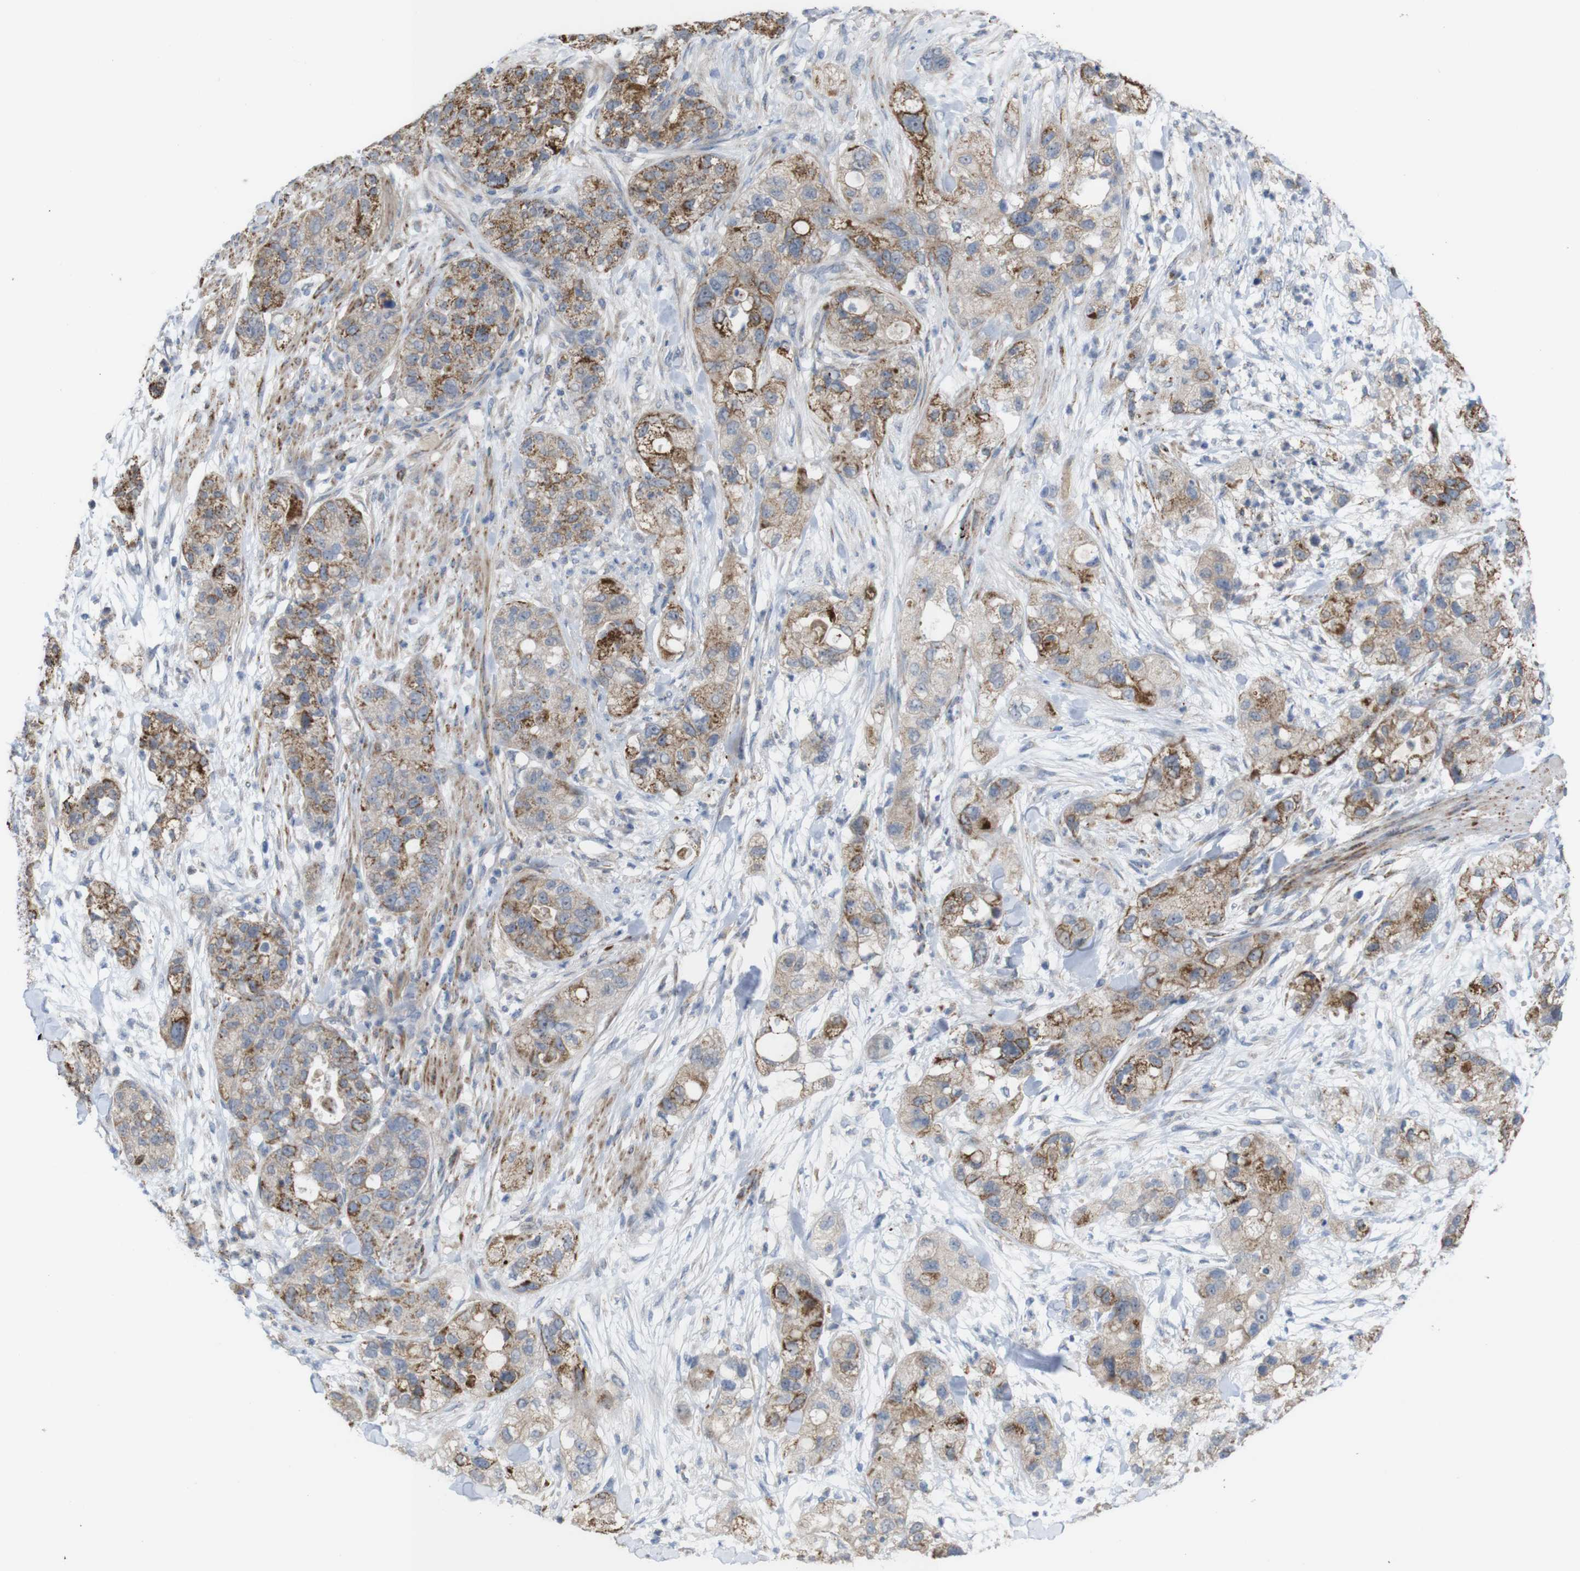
{"staining": {"intensity": "strong", "quantity": "25%-75%", "location": "cytoplasmic/membranous"}, "tissue": "pancreatic cancer", "cell_type": "Tumor cells", "image_type": "cancer", "snomed": [{"axis": "morphology", "description": "Adenocarcinoma, NOS"}, {"axis": "topography", "description": "Pancreas"}], "caption": "IHC image of neoplastic tissue: adenocarcinoma (pancreatic) stained using immunohistochemistry (IHC) exhibits high levels of strong protein expression localized specifically in the cytoplasmic/membranous of tumor cells, appearing as a cytoplasmic/membranous brown color.", "gene": "PTPRR", "patient": {"sex": "female", "age": 78}}